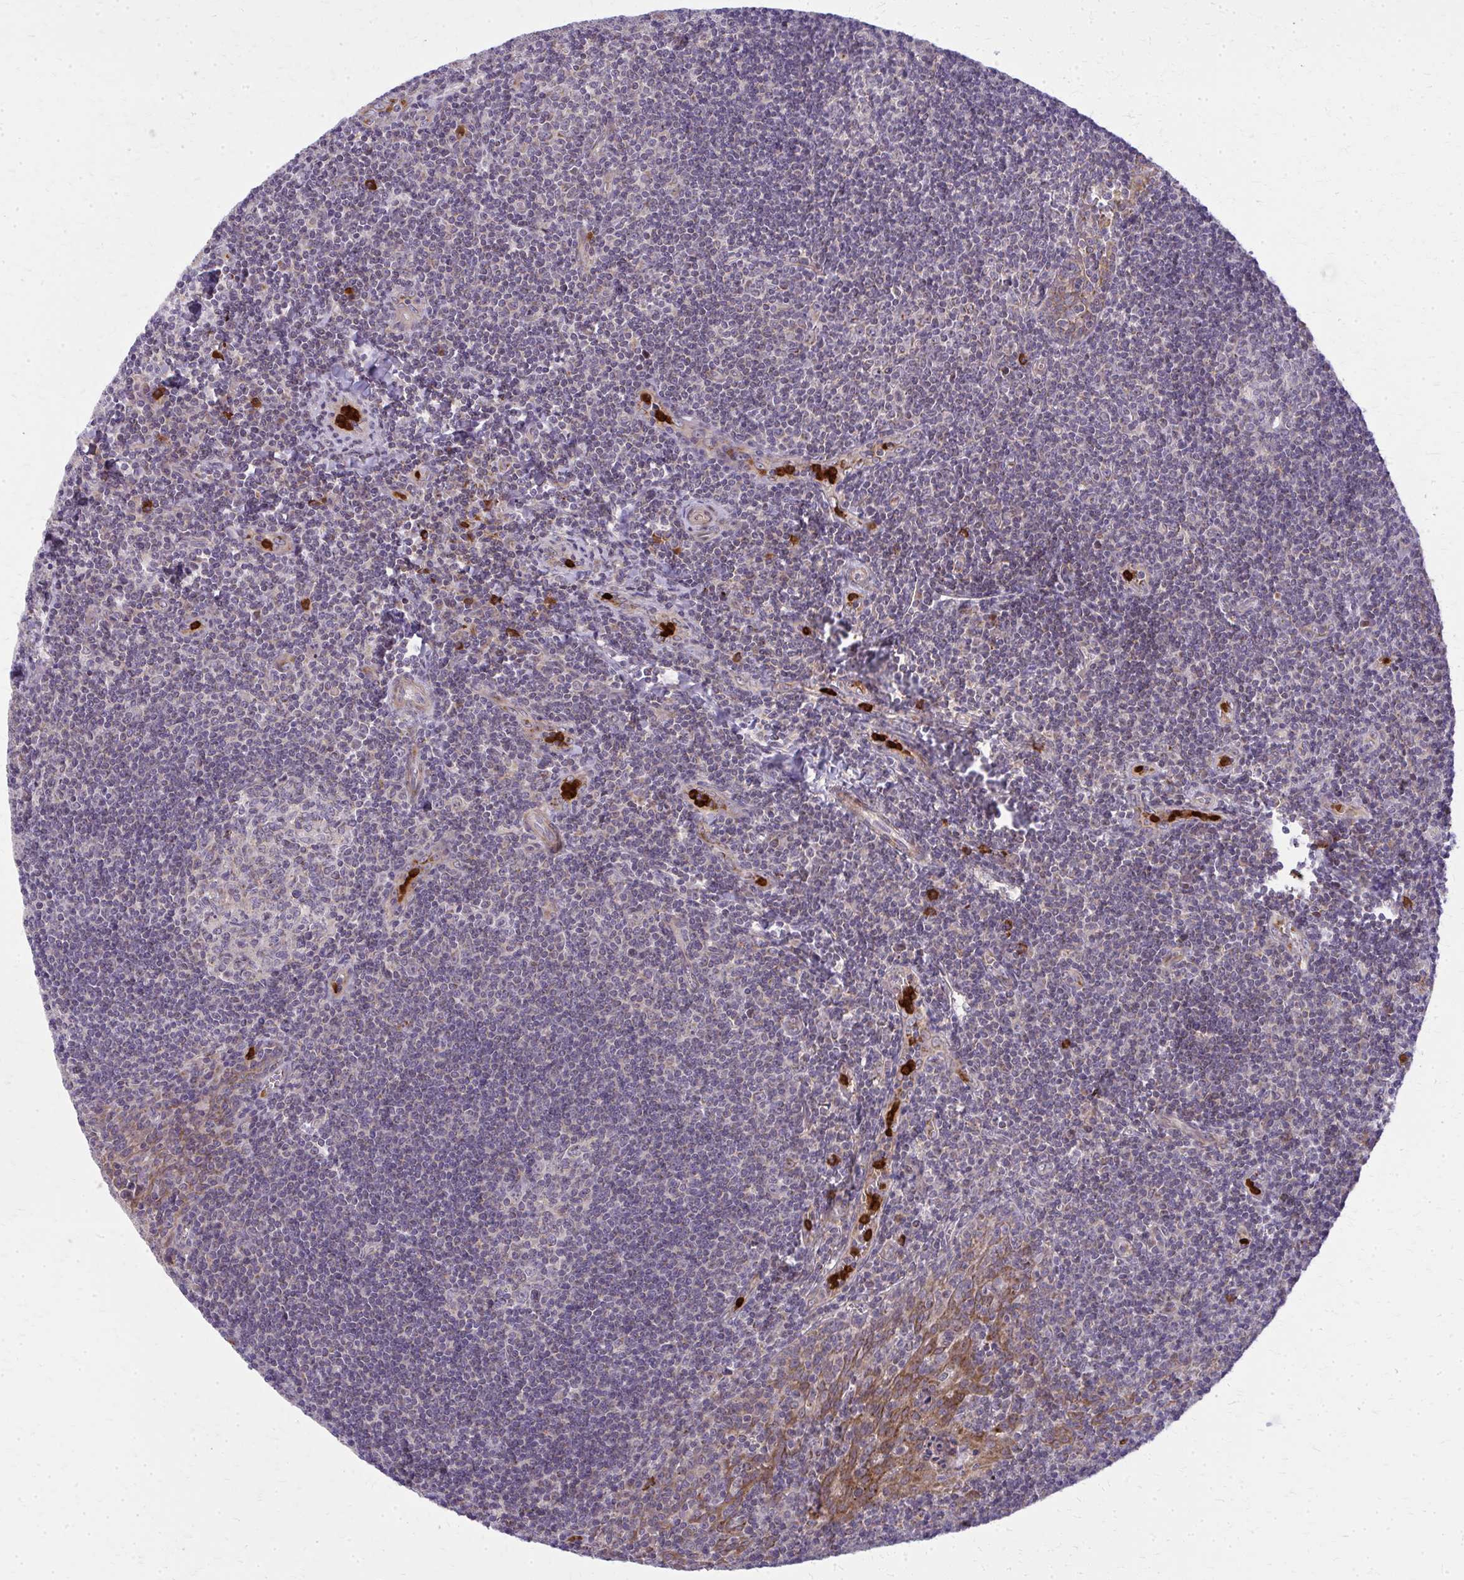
{"staining": {"intensity": "moderate", "quantity": "25%-75%", "location": "cytoplasmic/membranous"}, "tissue": "tonsil", "cell_type": "Germinal center cells", "image_type": "normal", "snomed": [{"axis": "morphology", "description": "Normal tissue, NOS"}, {"axis": "morphology", "description": "Inflammation, NOS"}, {"axis": "topography", "description": "Tonsil"}], "caption": "Protein expression analysis of unremarkable tonsil displays moderate cytoplasmic/membranous staining in approximately 25%-75% of germinal center cells. The protein is shown in brown color, while the nuclei are stained blue.", "gene": "MCCC1", "patient": {"sex": "female", "age": 31}}